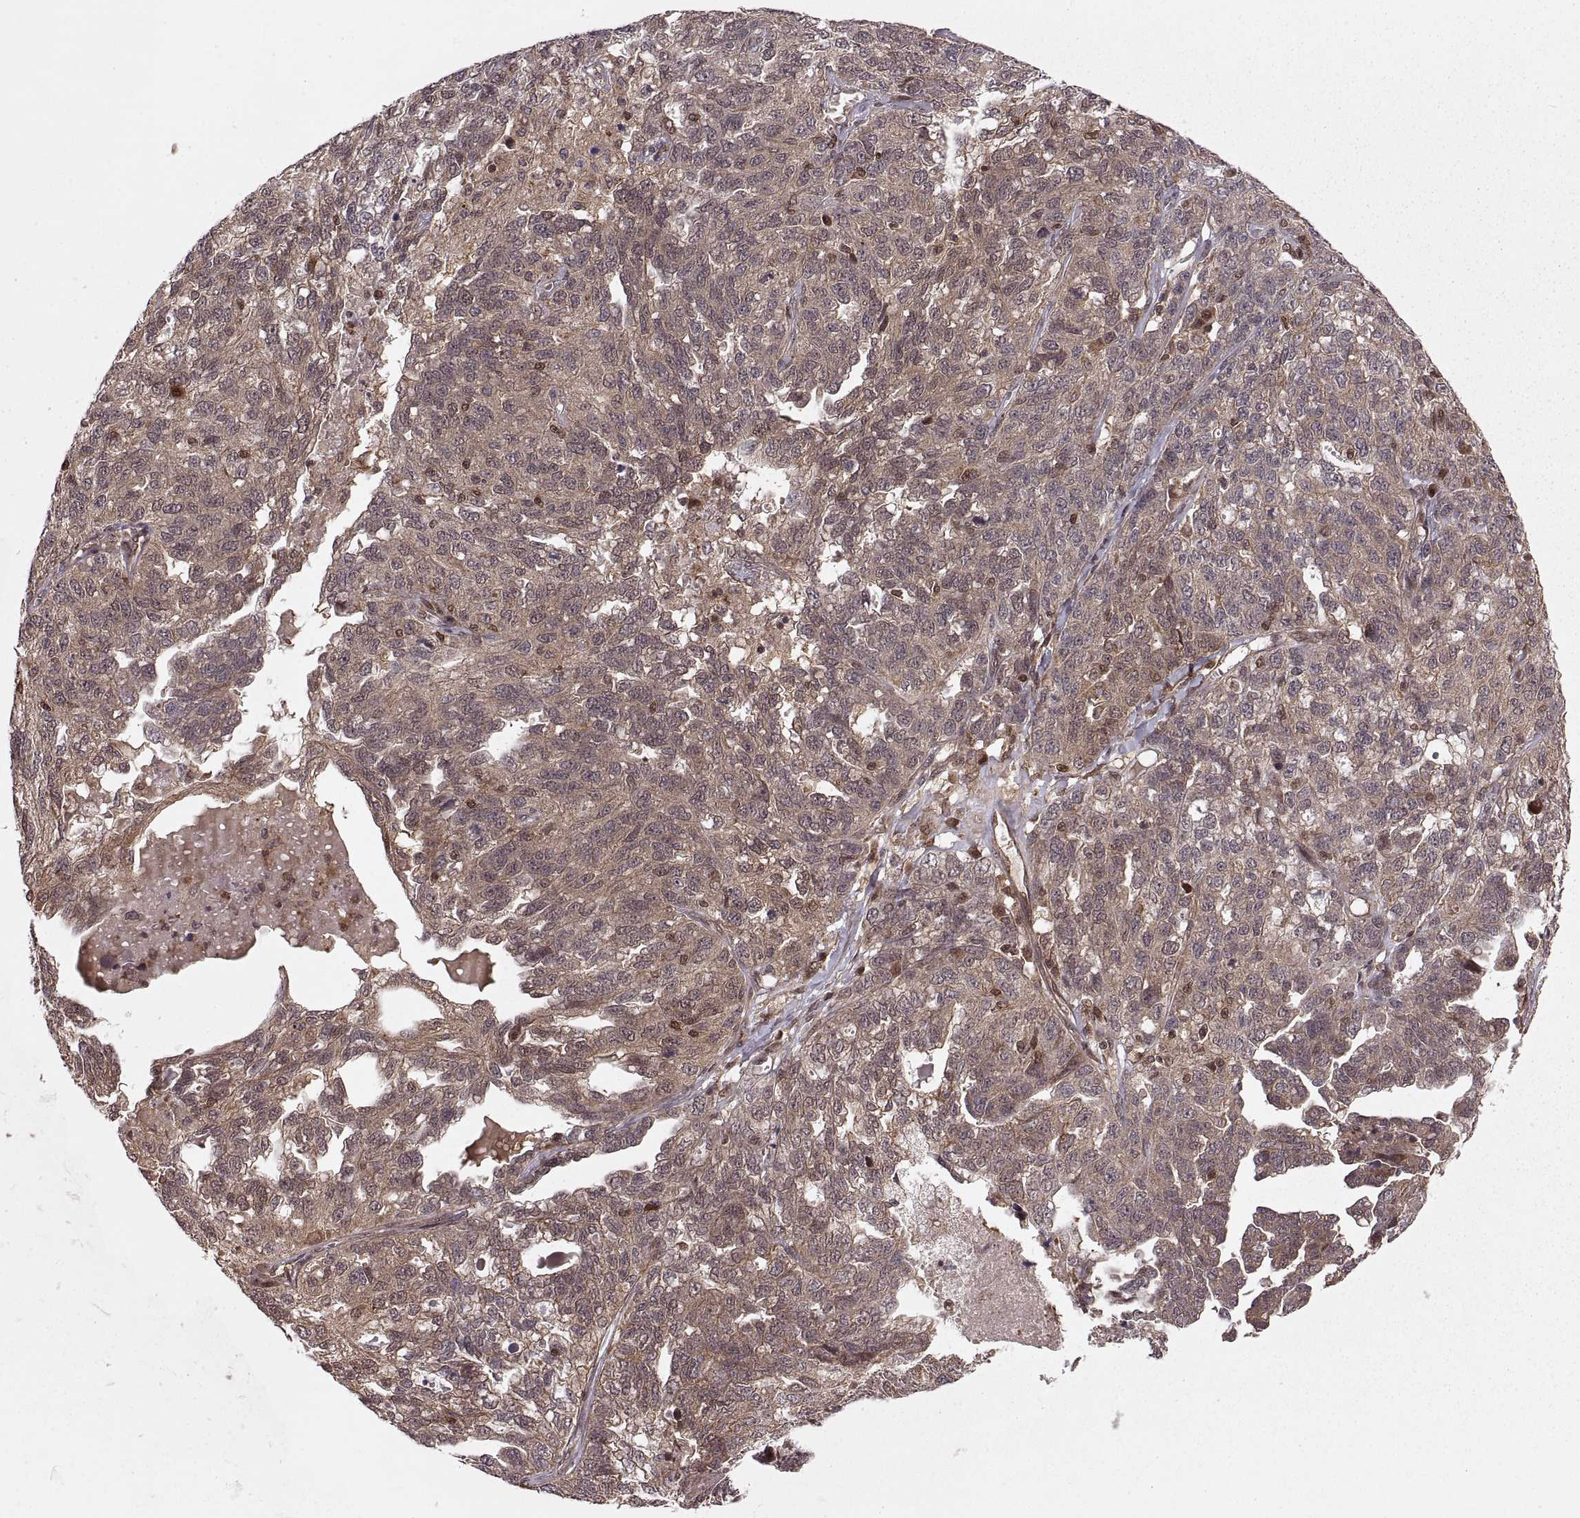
{"staining": {"intensity": "weak", "quantity": ">75%", "location": "cytoplasmic/membranous"}, "tissue": "ovarian cancer", "cell_type": "Tumor cells", "image_type": "cancer", "snomed": [{"axis": "morphology", "description": "Cystadenocarcinoma, serous, NOS"}, {"axis": "topography", "description": "Ovary"}], "caption": "IHC image of human ovarian serous cystadenocarcinoma stained for a protein (brown), which shows low levels of weak cytoplasmic/membranous positivity in approximately >75% of tumor cells.", "gene": "DEDD", "patient": {"sex": "female", "age": 71}}